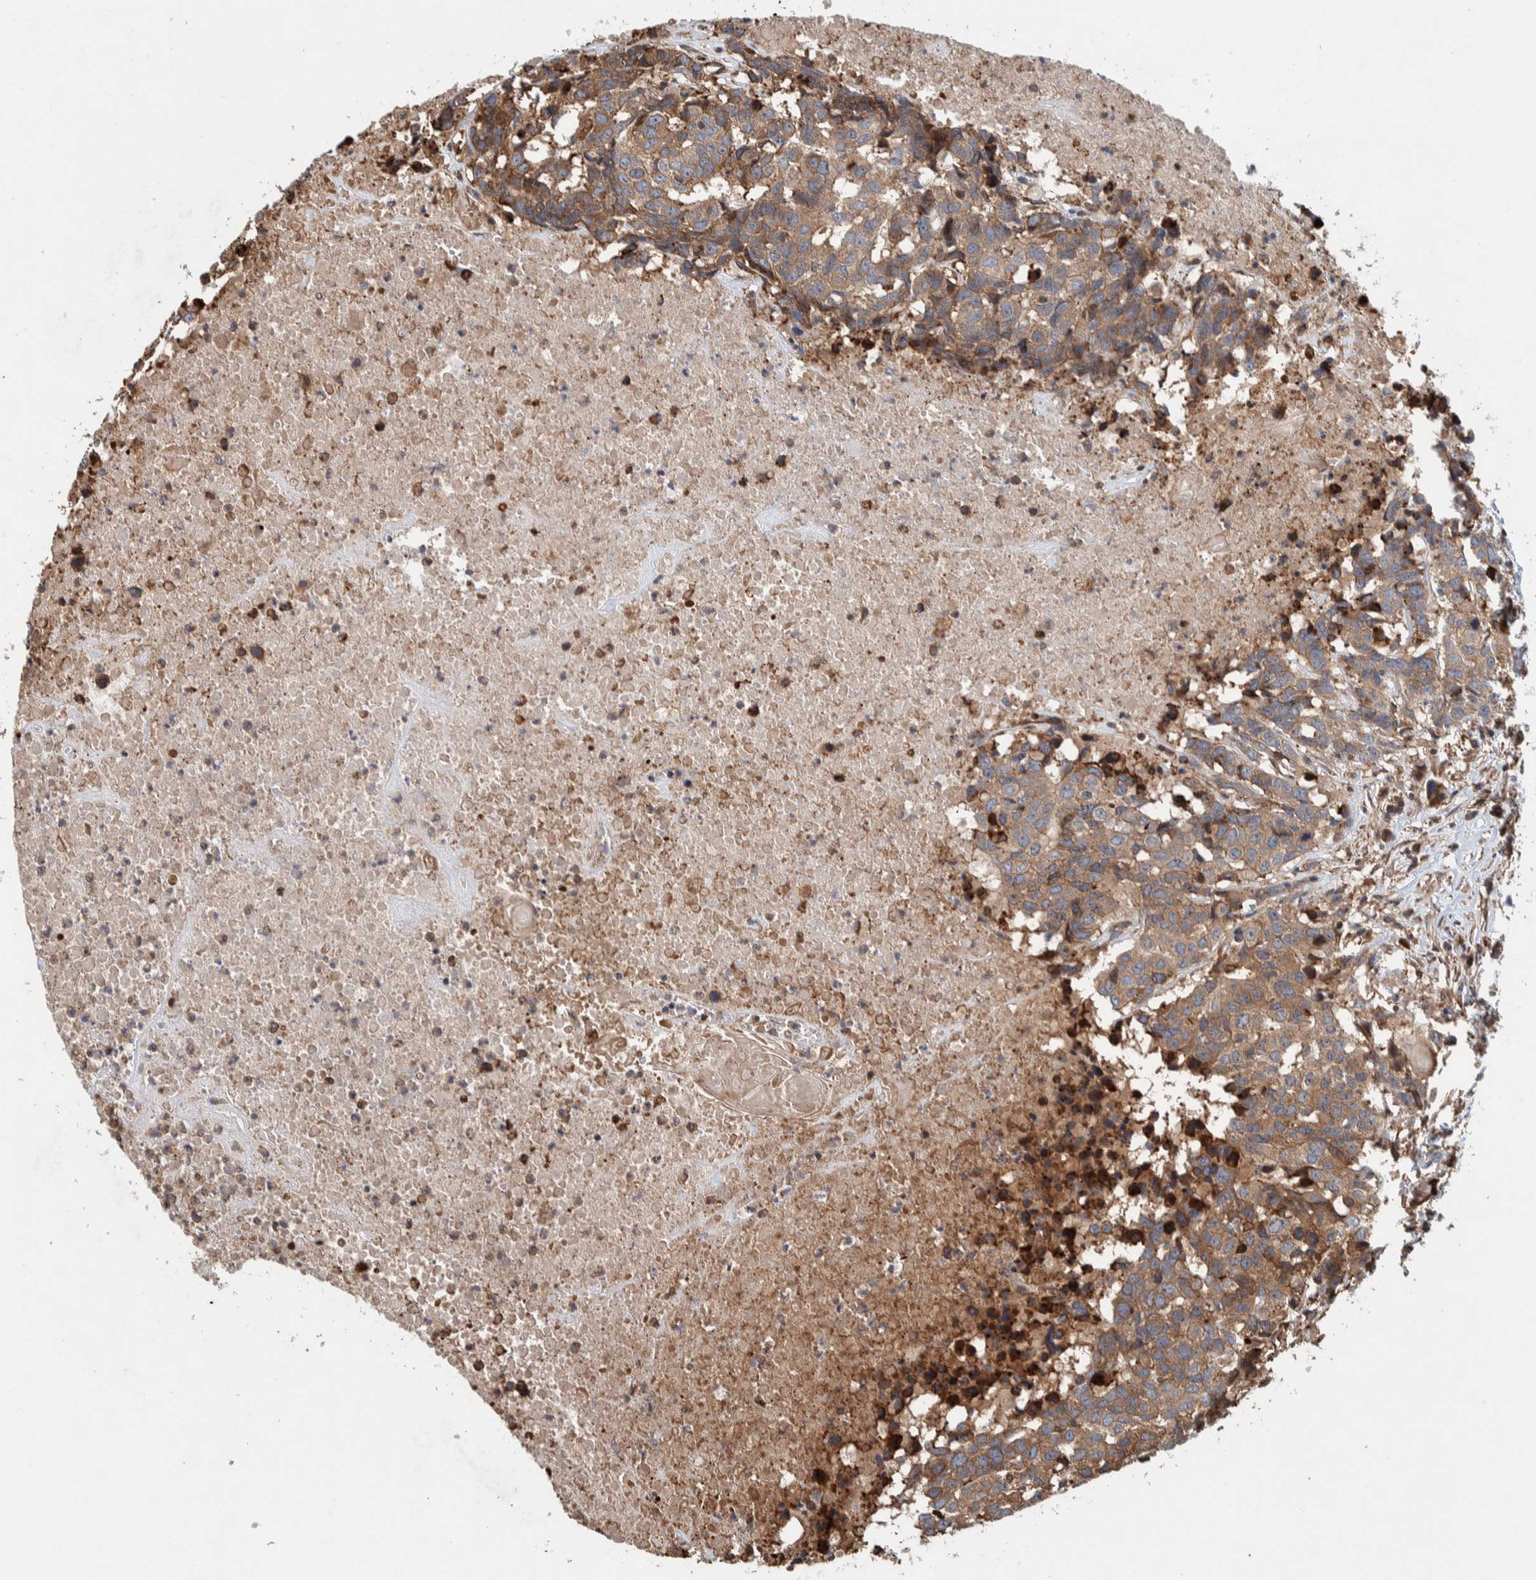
{"staining": {"intensity": "moderate", "quantity": ">75%", "location": "cytoplasmic/membranous"}, "tissue": "head and neck cancer", "cell_type": "Tumor cells", "image_type": "cancer", "snomed": [{"axis": "morphology", "description": "Squamous cell carcinoma, NOS"}, {"axis": "topography", "description": "Head-Neck"}], "caption": "Immunohistochemistry image of neoplastic tissue: head and neck cancer (squamous cell carcinoma) stained using immunohistochemistry exhibits medium levels of moderate protein expression localized specifically in the cytoplasmic/membranous of tumor cells, appearing as a cytoplasmic/membranous brown color.", "gene": "PKD1L1", "patient": {"sex": "male", "age": 66}}